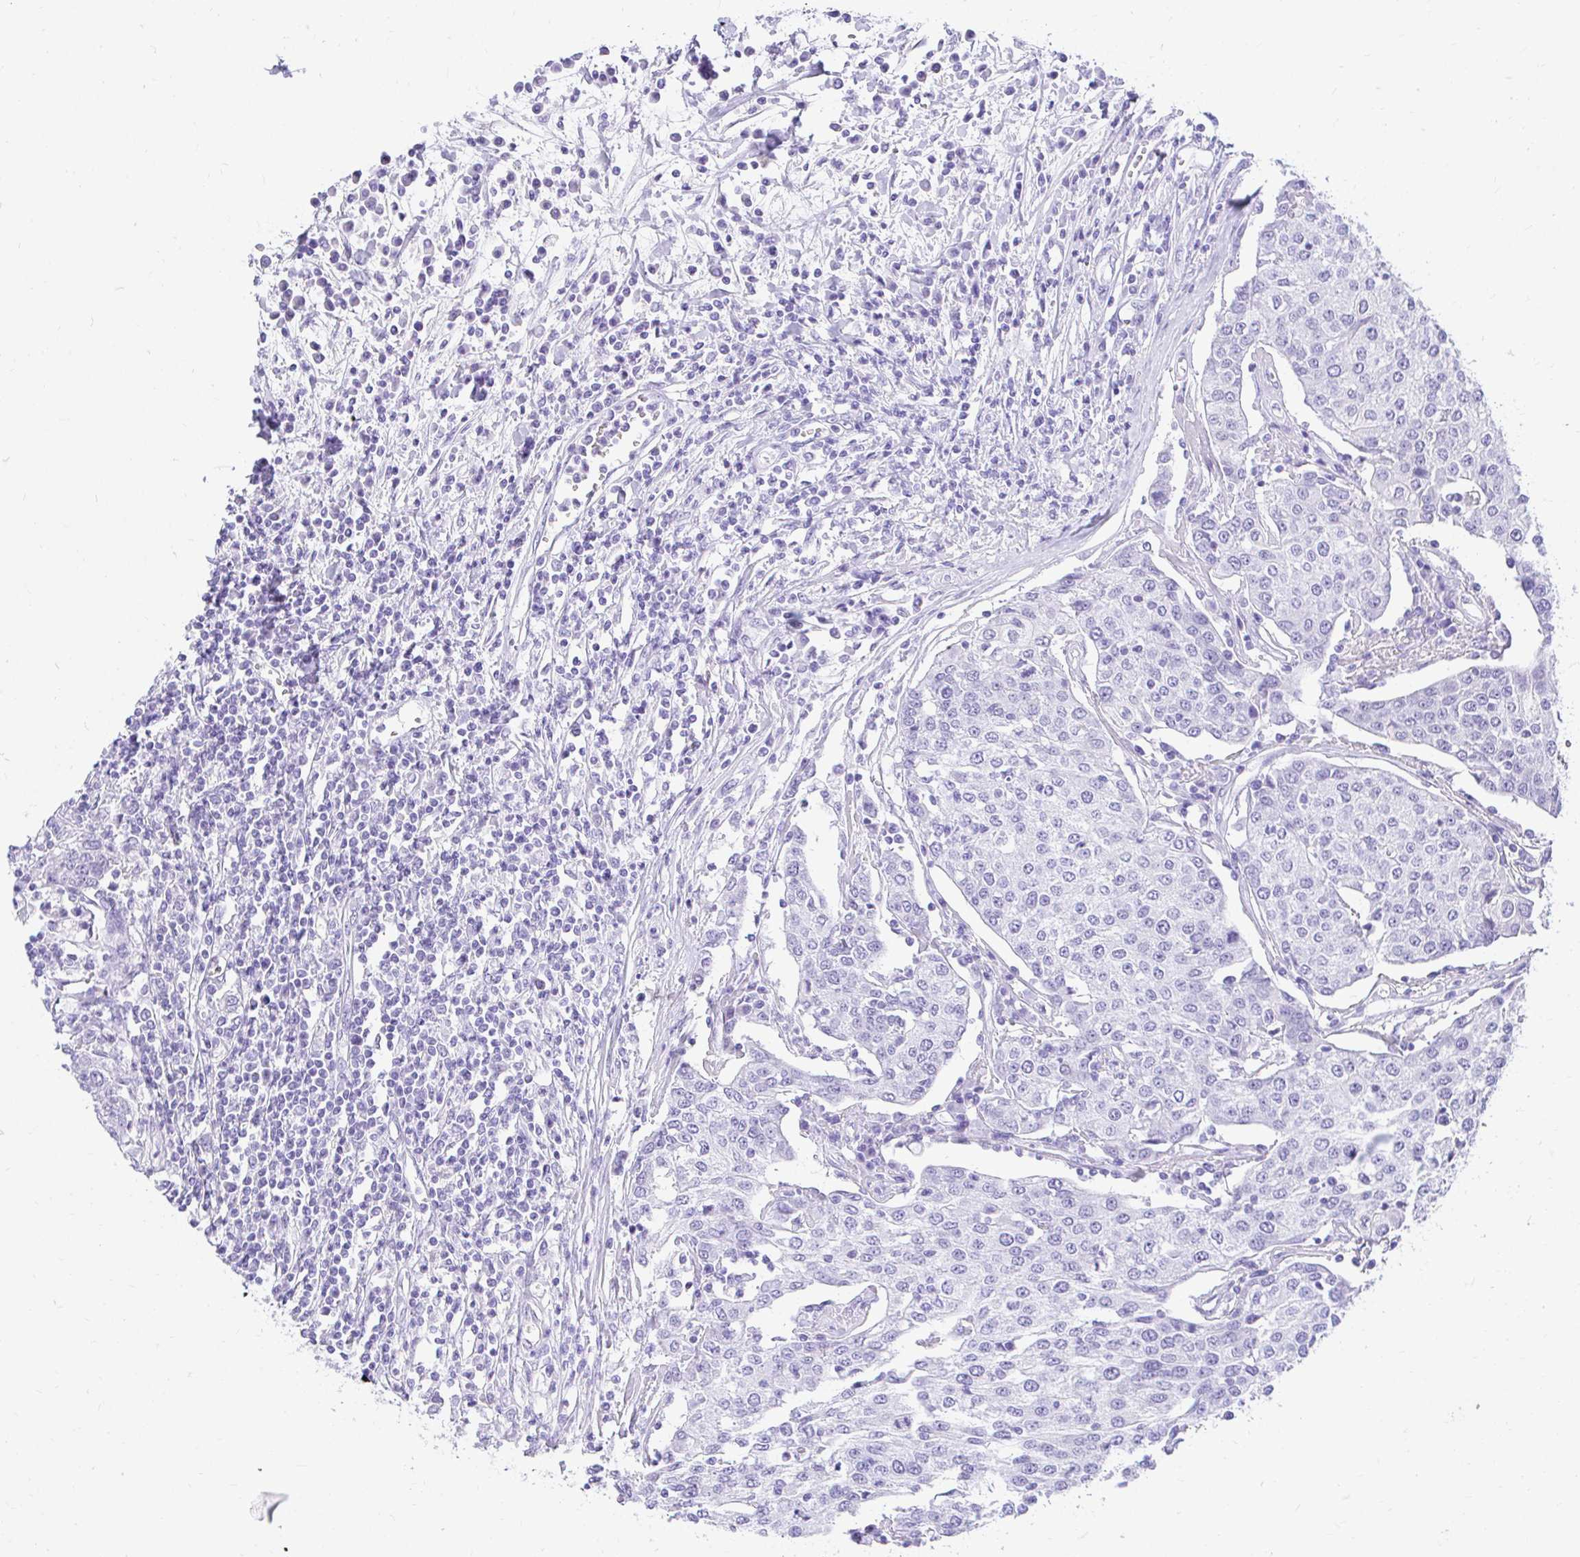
{"staining": {"intensity": "negative", "quantity": "none", "location": "none"}, "tissue": "urothelial cancer", "cell_type": "Tumor cells", "image_type": "cancer", "snomed": [{"axis": "morphology", "description": "Urothelial carcinoma, High grade"}, {"axis": "topography", "description": "Urinary bladder"}], "caption": "Immunohistochemical staining of high-grade urothelial carcinoma reveals no significant positivity in tumor cells.", "gene": "FATE1", "patient": {"sex": "female", "age": 85}}